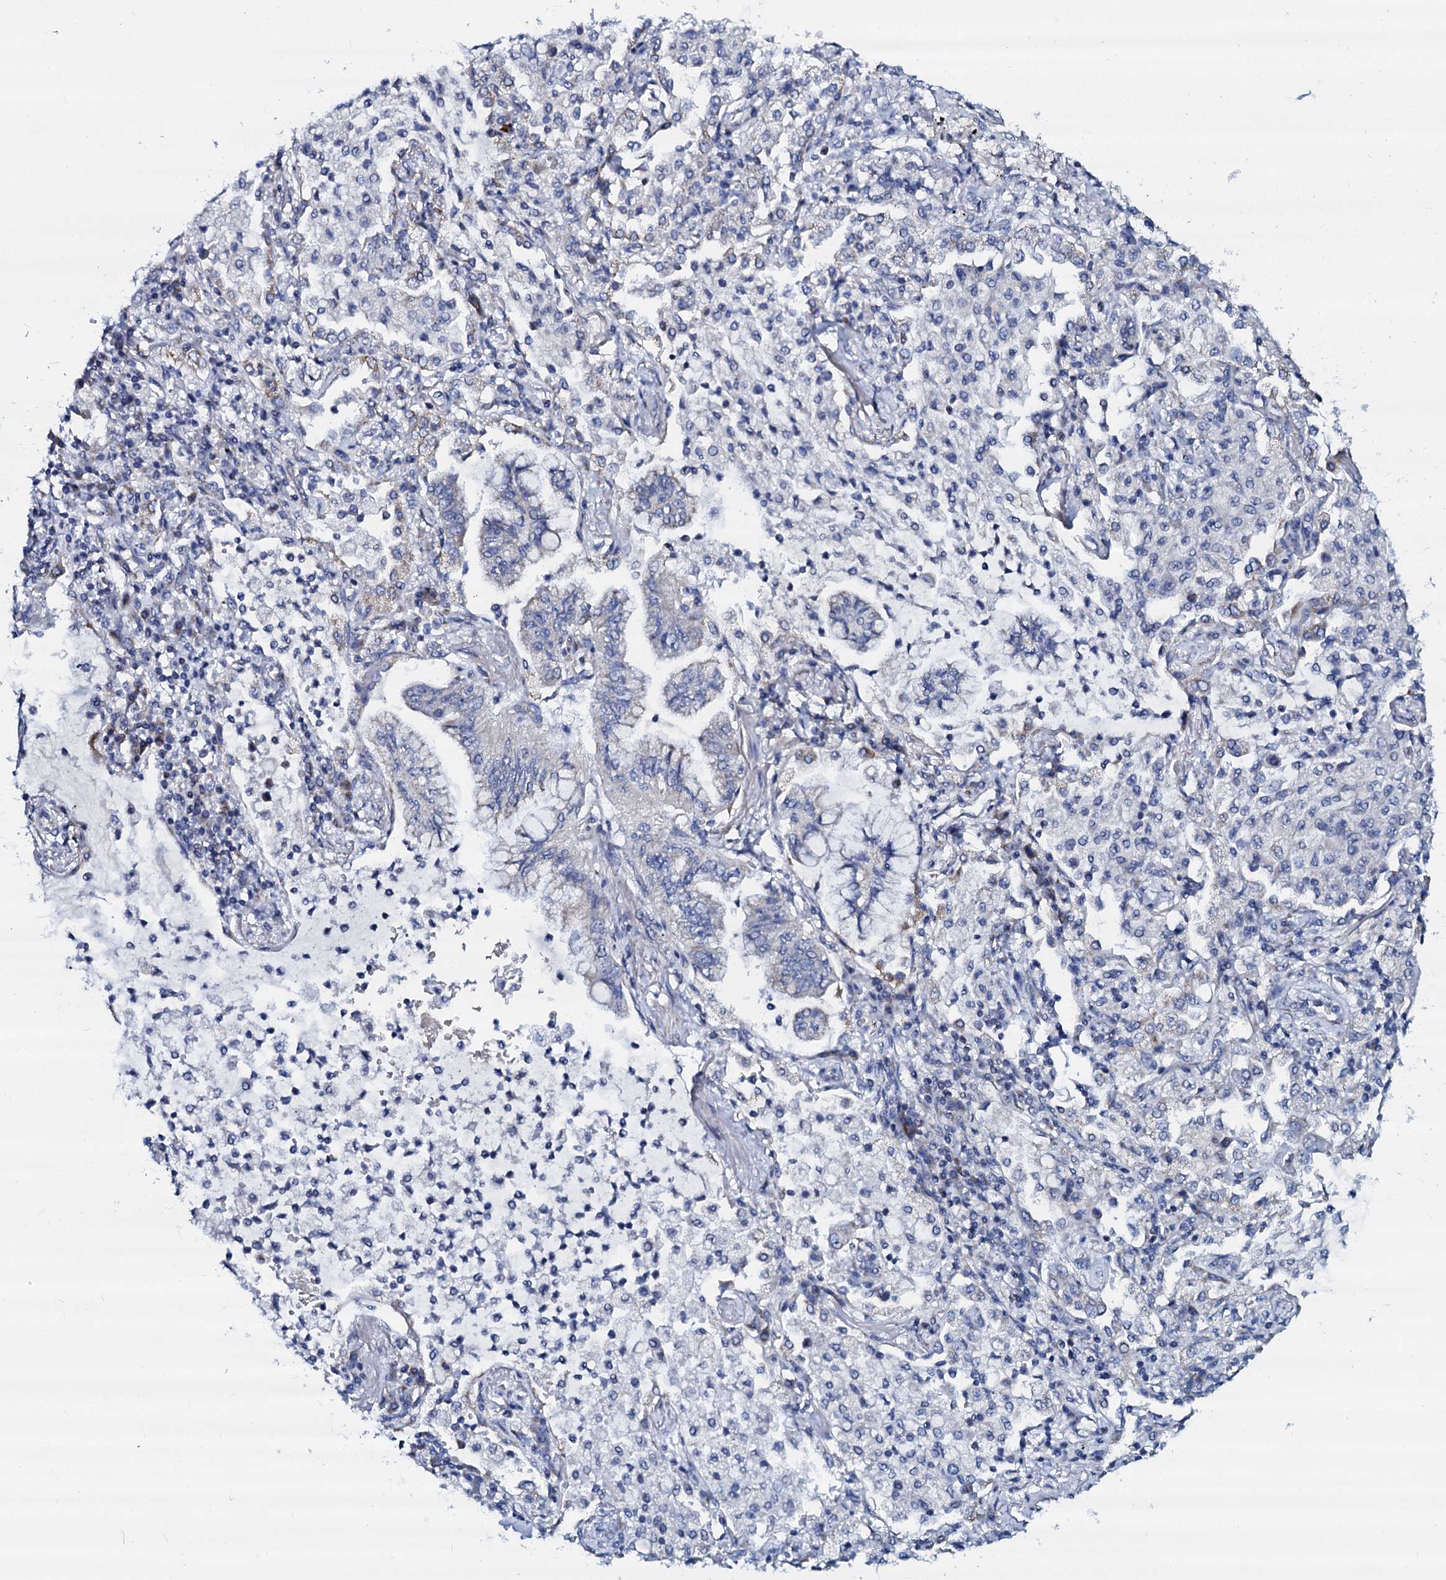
{"staining": {"intensity": "negative", "quantity": "none", "location": "none"}, "tissue": "lung cancer", "cell_type": "Tumor cells", "image_type": "cancer", "snomed": [{"axis": "morphology", "description": "Adenocarcinoma, NOS"}, {"axis": "topography", "description": "Lung"}], "caption": "Human lung cancer stained for a protein using IHC demonstrates no expression in tumor cells.", "gene": "SLC37A4", "patient": {"sex": "female", "age": 70}}